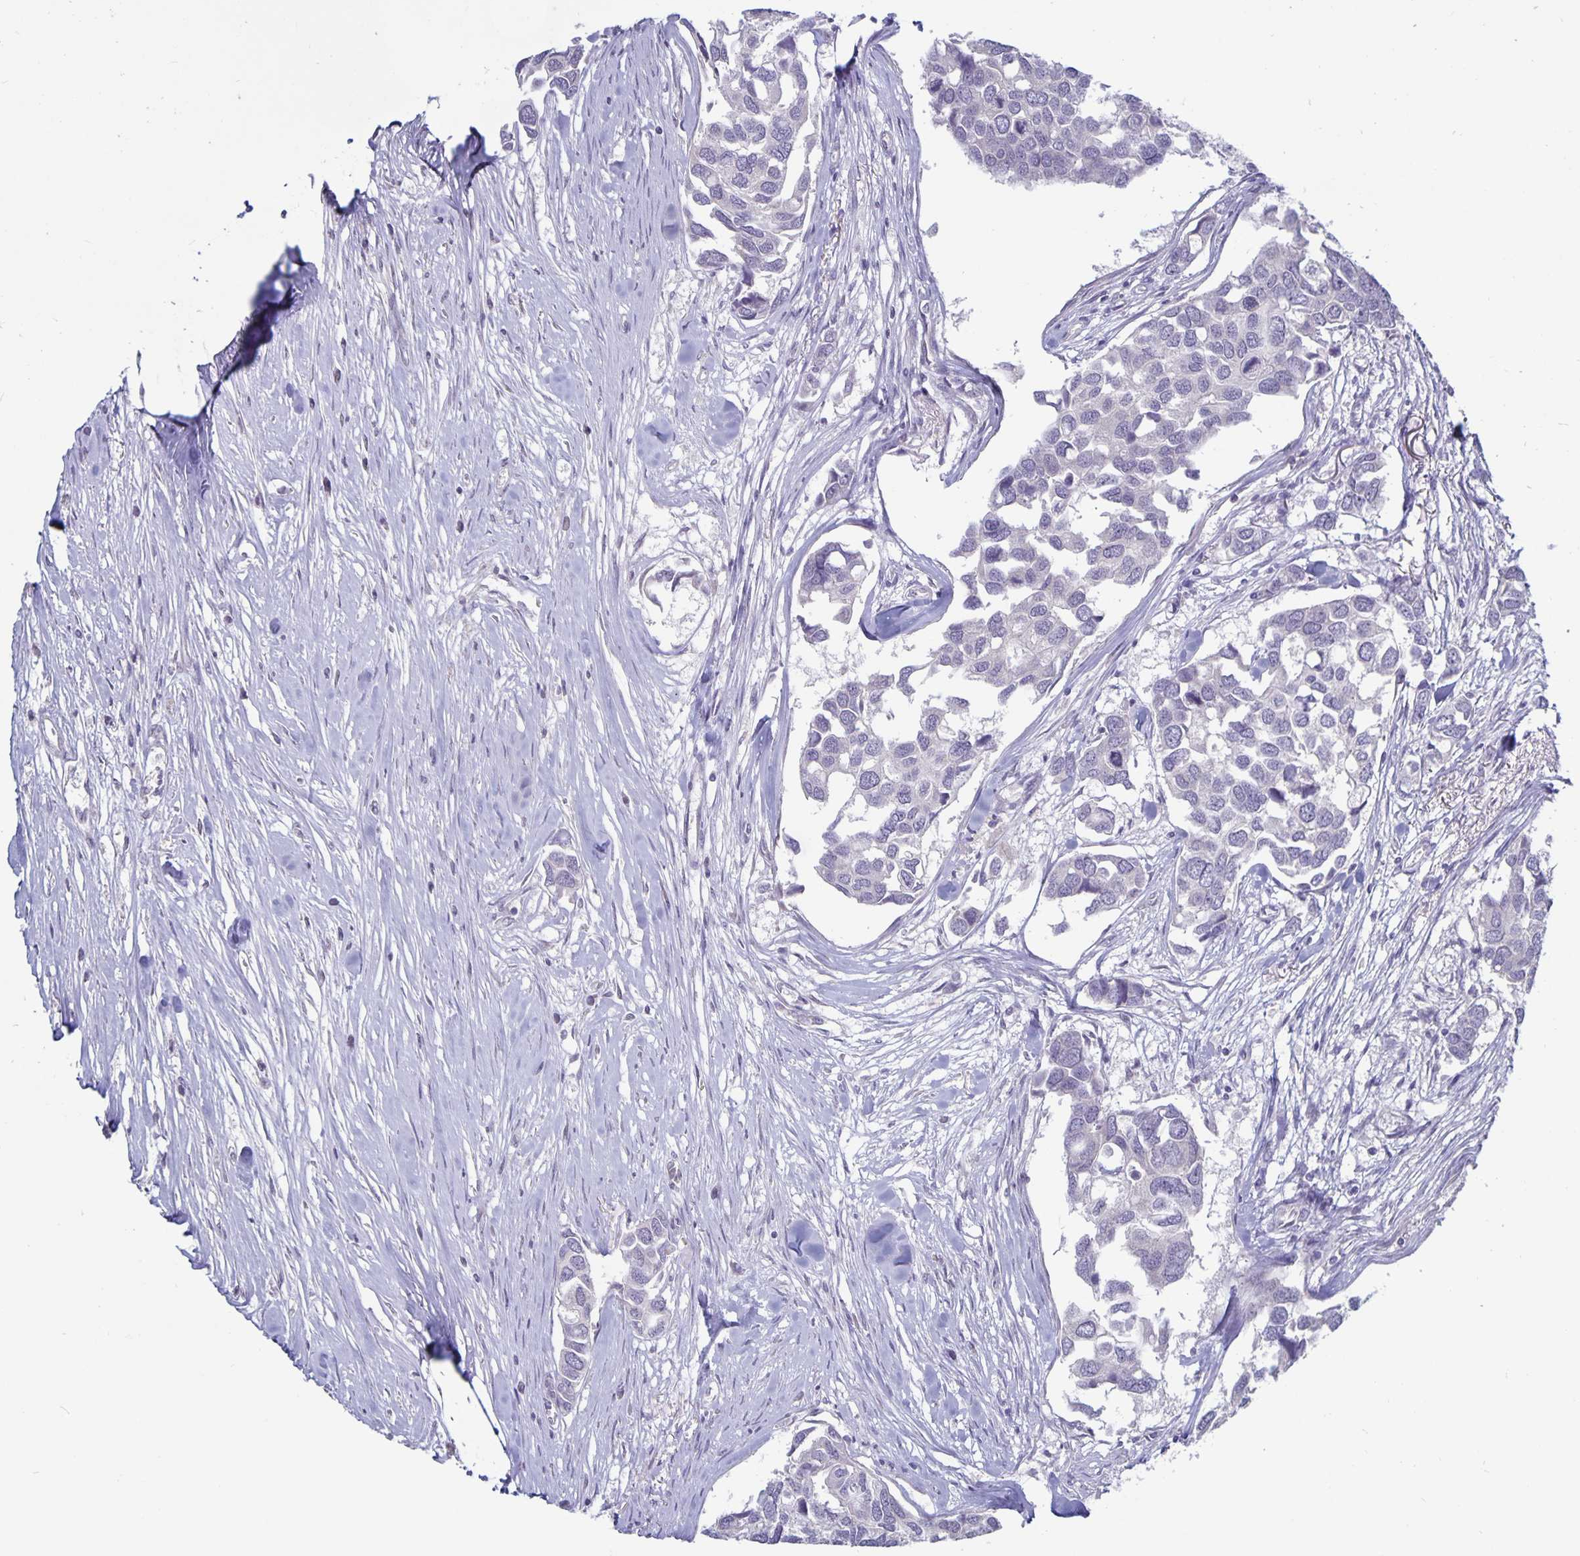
{"staining": {"intensity": "negative", "quantity": "none", "location": "none"}, "tissue": "breast cancer", "cell_type": "Tumor cells", "image_type": "cancer", "snomed": [{"axis": "morphology", "description": "Duct carcinoma"}, {"axis": "topography", "description": "Breast"}], "caption": "This is an immunohistochemistry photomicrograph of invasive ductal carcinoma (breast). There is no expression in tumor cells.", "gene": "PLCB3", "patient": {"sex": "female", "age": 83}}